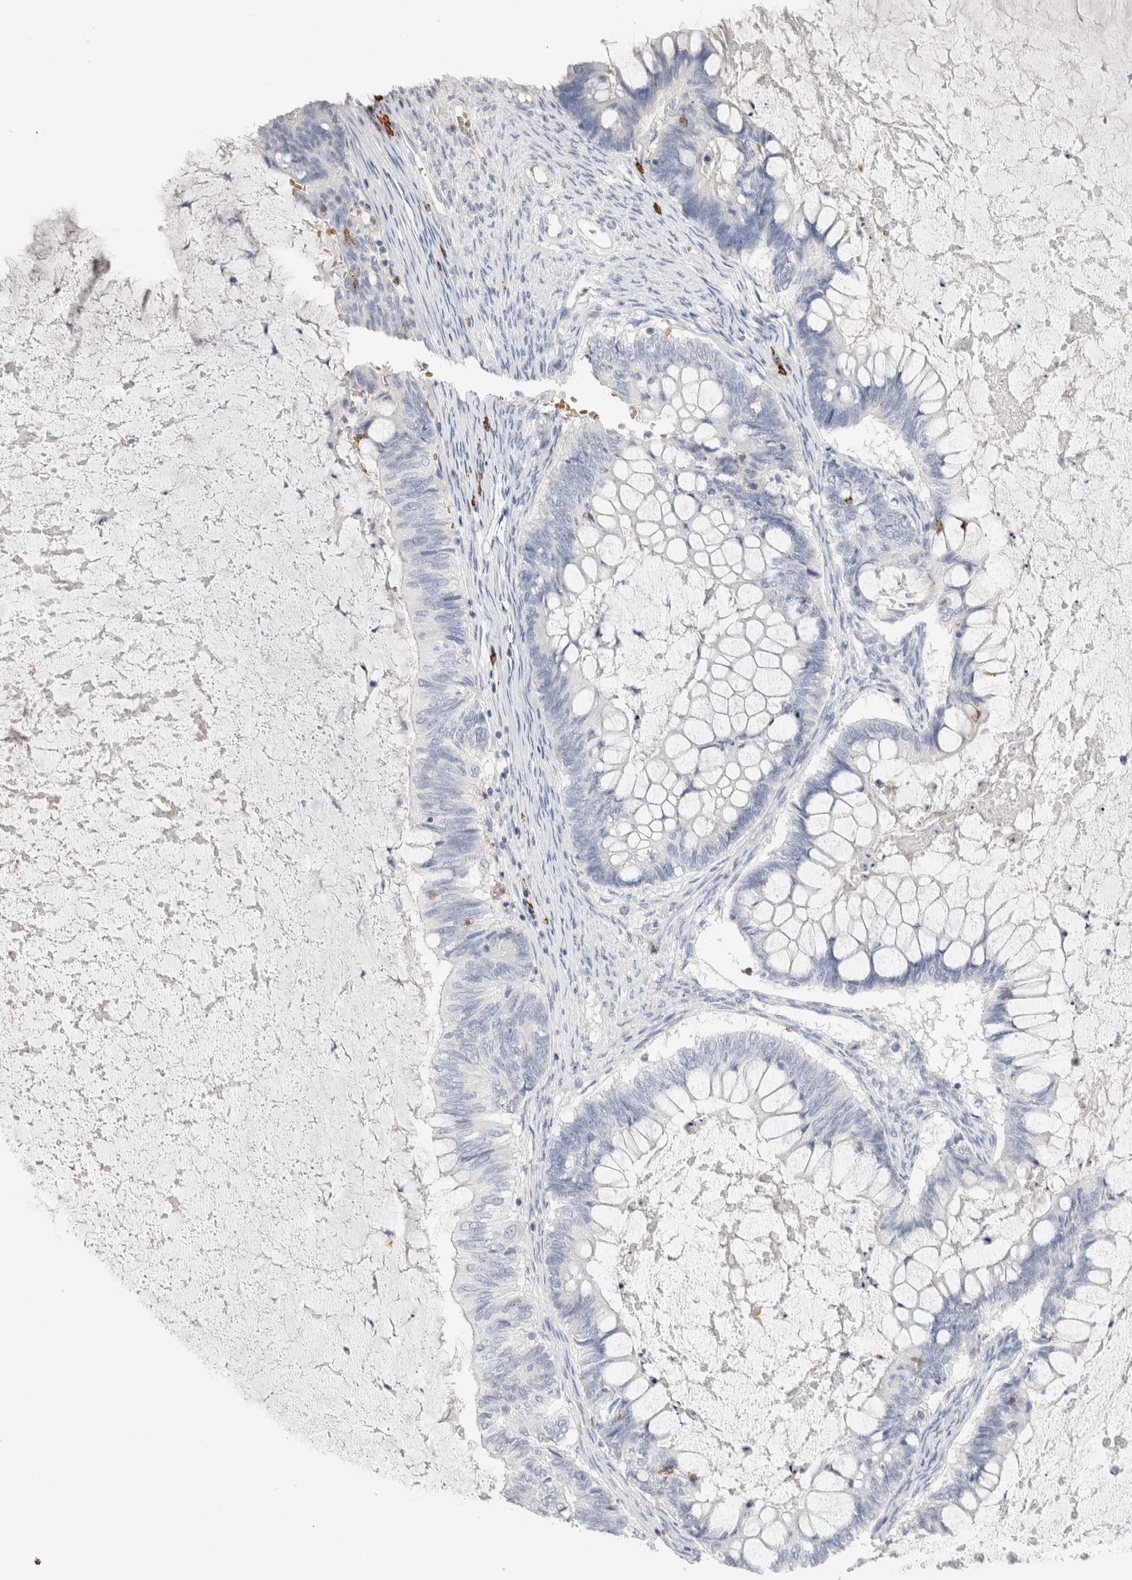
{"staining": {"intensity": "negative", "quantity": "none", "location": "none"}, "tissue": "ovarian cancer", "cell_type": "Tumor cells", "image_type": "cancer", "snomed": [{"axis": "morphology", "description": "Cystadenocarcinoma, mucinous, NOS"}, {"axis": "topography", "description": "Ovary"}], "caption": "The histopathology image shows no staining of tumor cells in mucinous cystadenocarcinoma (ovarian).", "gene": "CD38", "patient": {"sex": "female", "age": 61}}